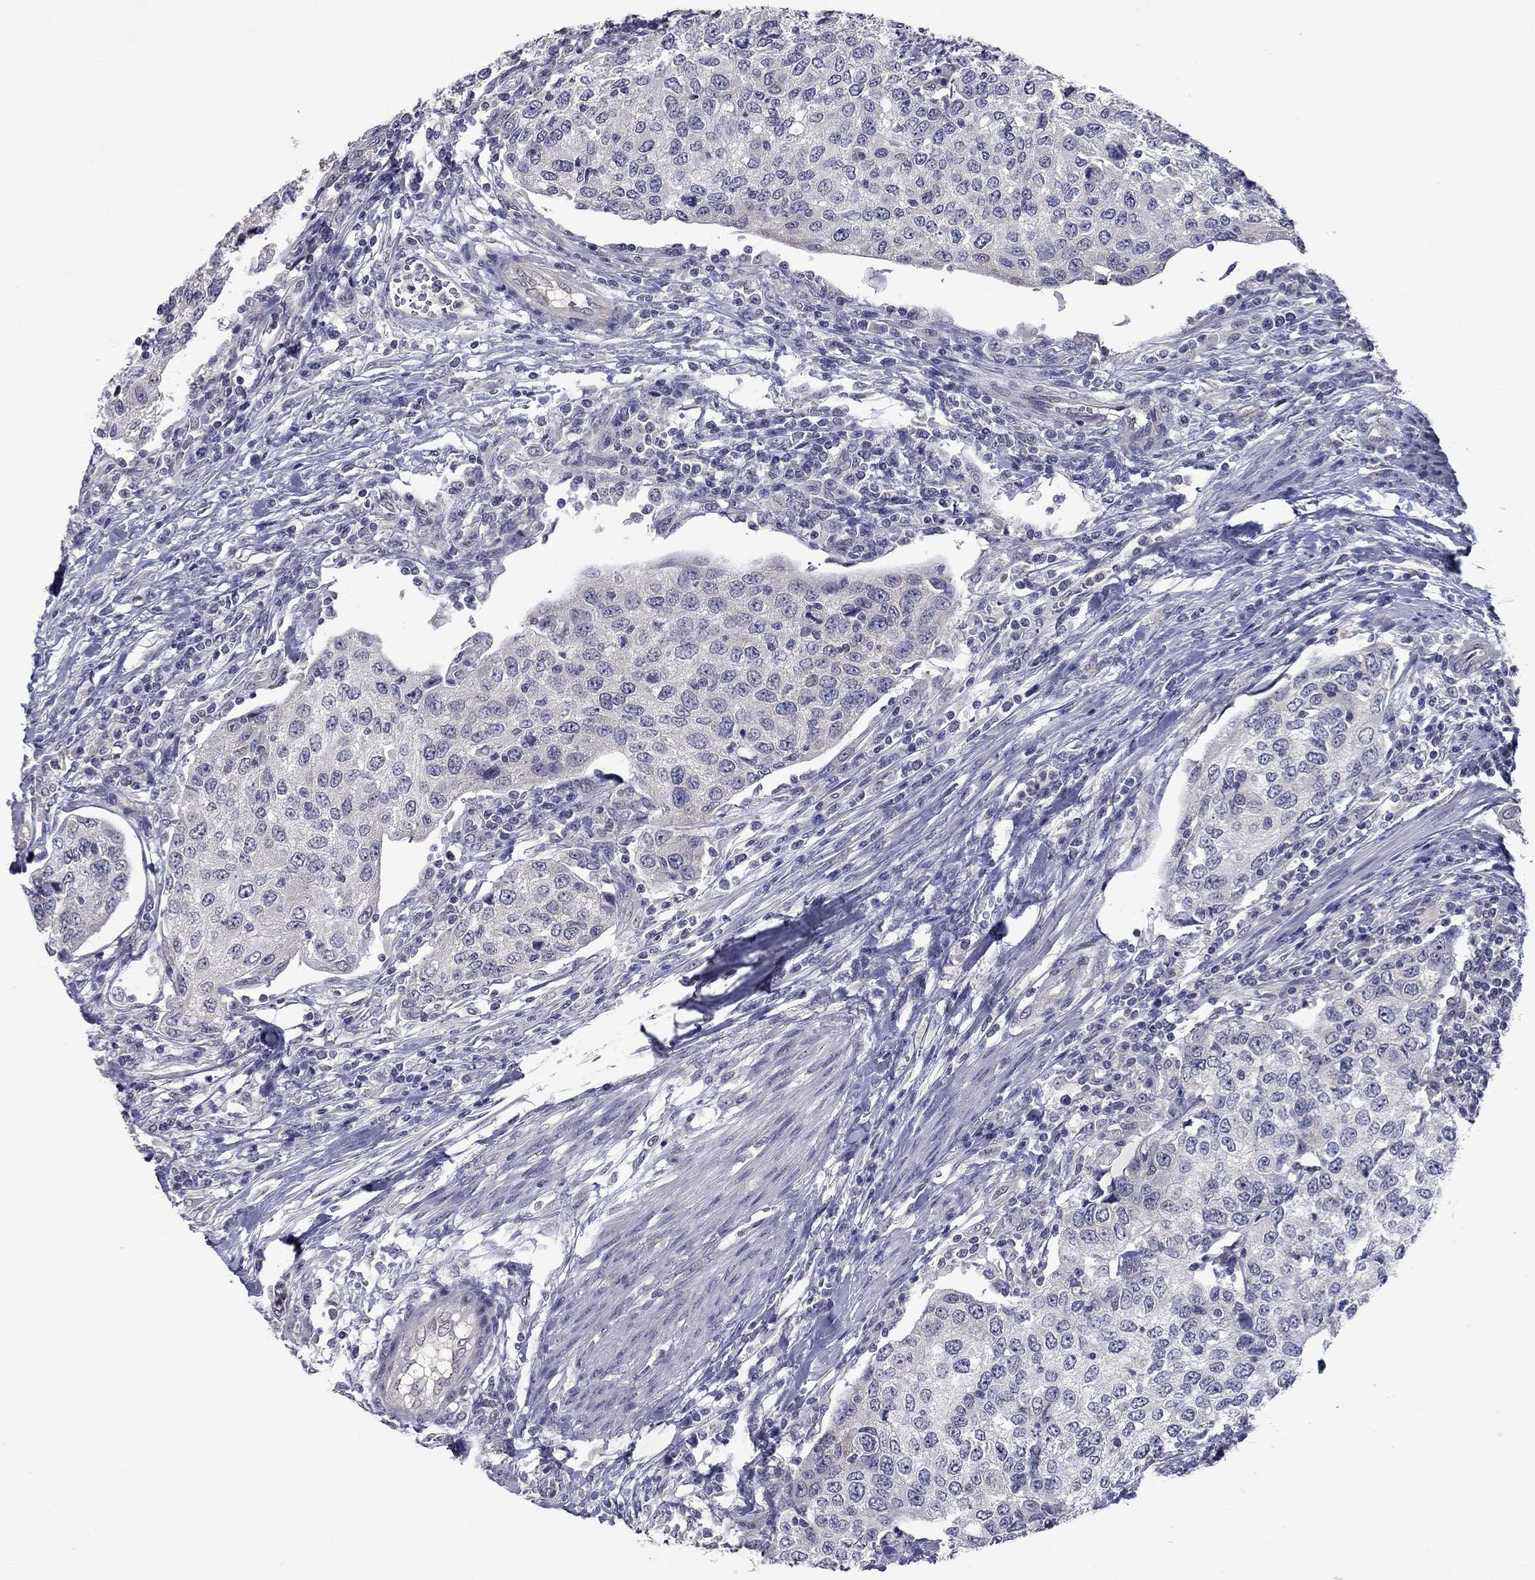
{"staining": {"intensity": "negative", "quantity": "none", "location": "none"}, "tissue": "urothelial cancer", "cell_type": "Tumor cells", "image_type": "cancer", "snomed": [{"axis": "morphology", "description": "Urothelial carcinoma, High grade"}, {"axis": "topography", "description": "Urinary bladder"}], "caption": "Immunohistochemistry image of urothelial carcinoma (high-grade) stained for a protein (brown), which reveals no staining in tumor cells.", "gene": "SHOC2", "patient": {"sex": "female", "age": 78}}